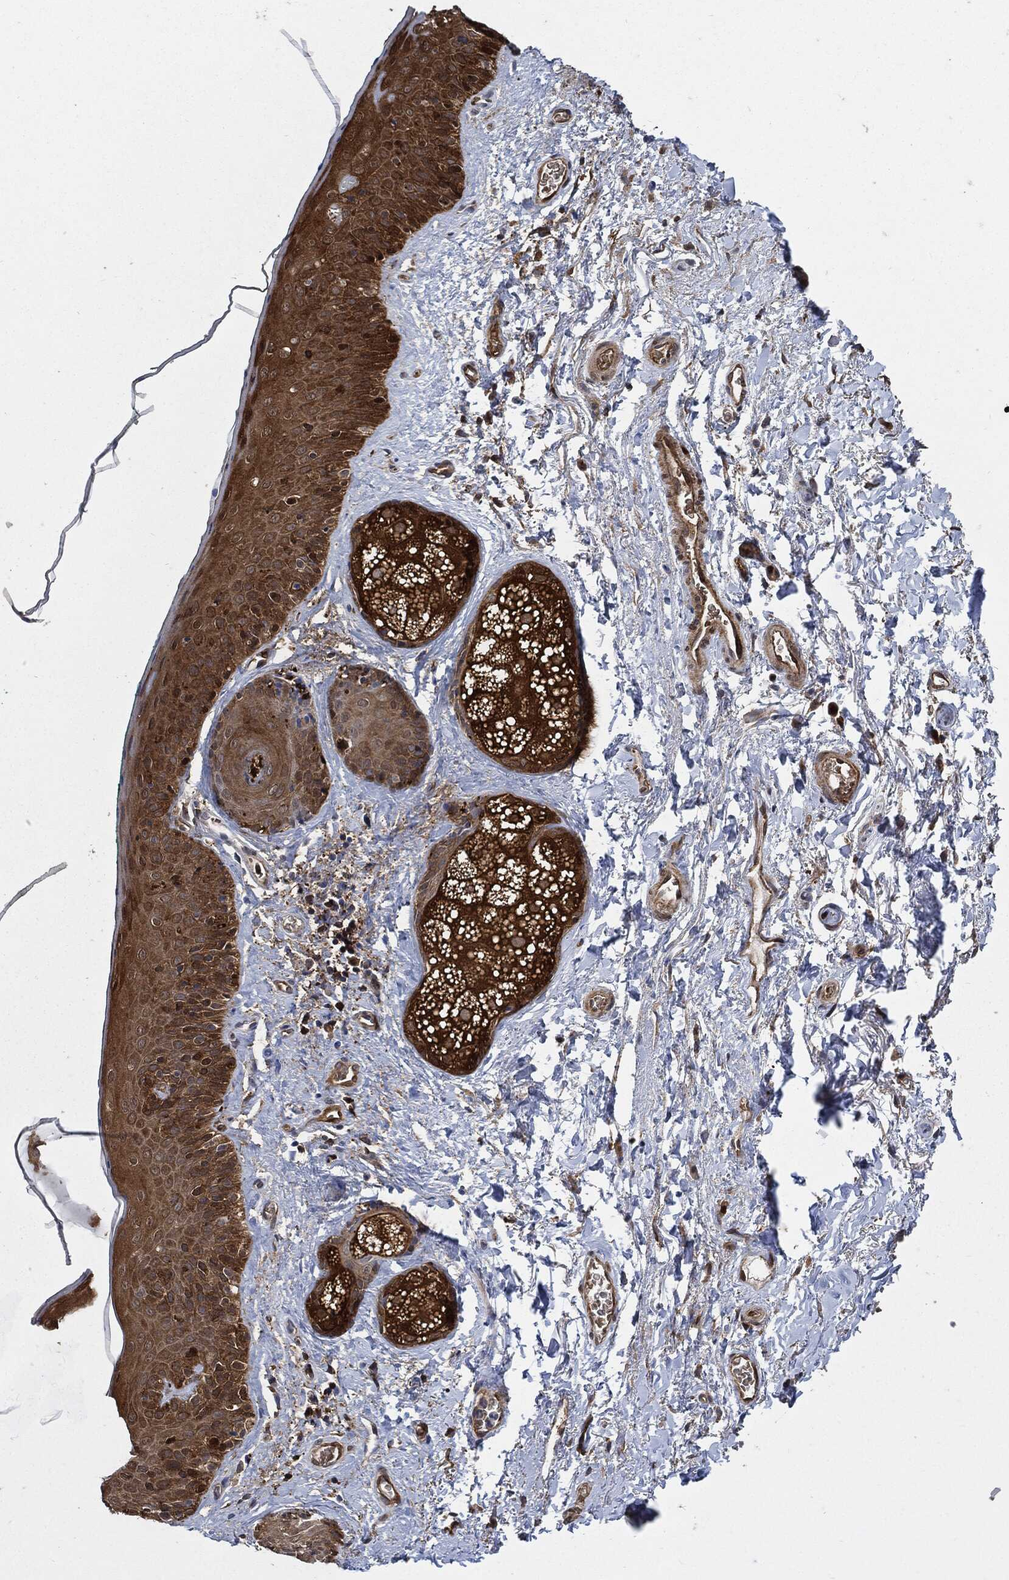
{"staining": {"intensity": "strong", "quantity": "25%-75%", "location": "cytoplasmic/membranous"}, "tissue": "vagina", "cell_type": "Squamous epithelial cells", "image_type": "normal", "snomed": [{"axis": "morphology", "description": "Normal tissue, NOS"}, {"axis": "topography", "description": "Vagina"}], "caption": "IHC photomicrograph of benign vagina: vagina stained using IHC shows high levels of strong protein expression localized specifically in the cytoplasmic/membranous of squamous epithelial cells, appearing as a cytoplasmic/membranous brown color.", "gene": "PRDX2", "patient": {"sex": "female", "age": 66}}